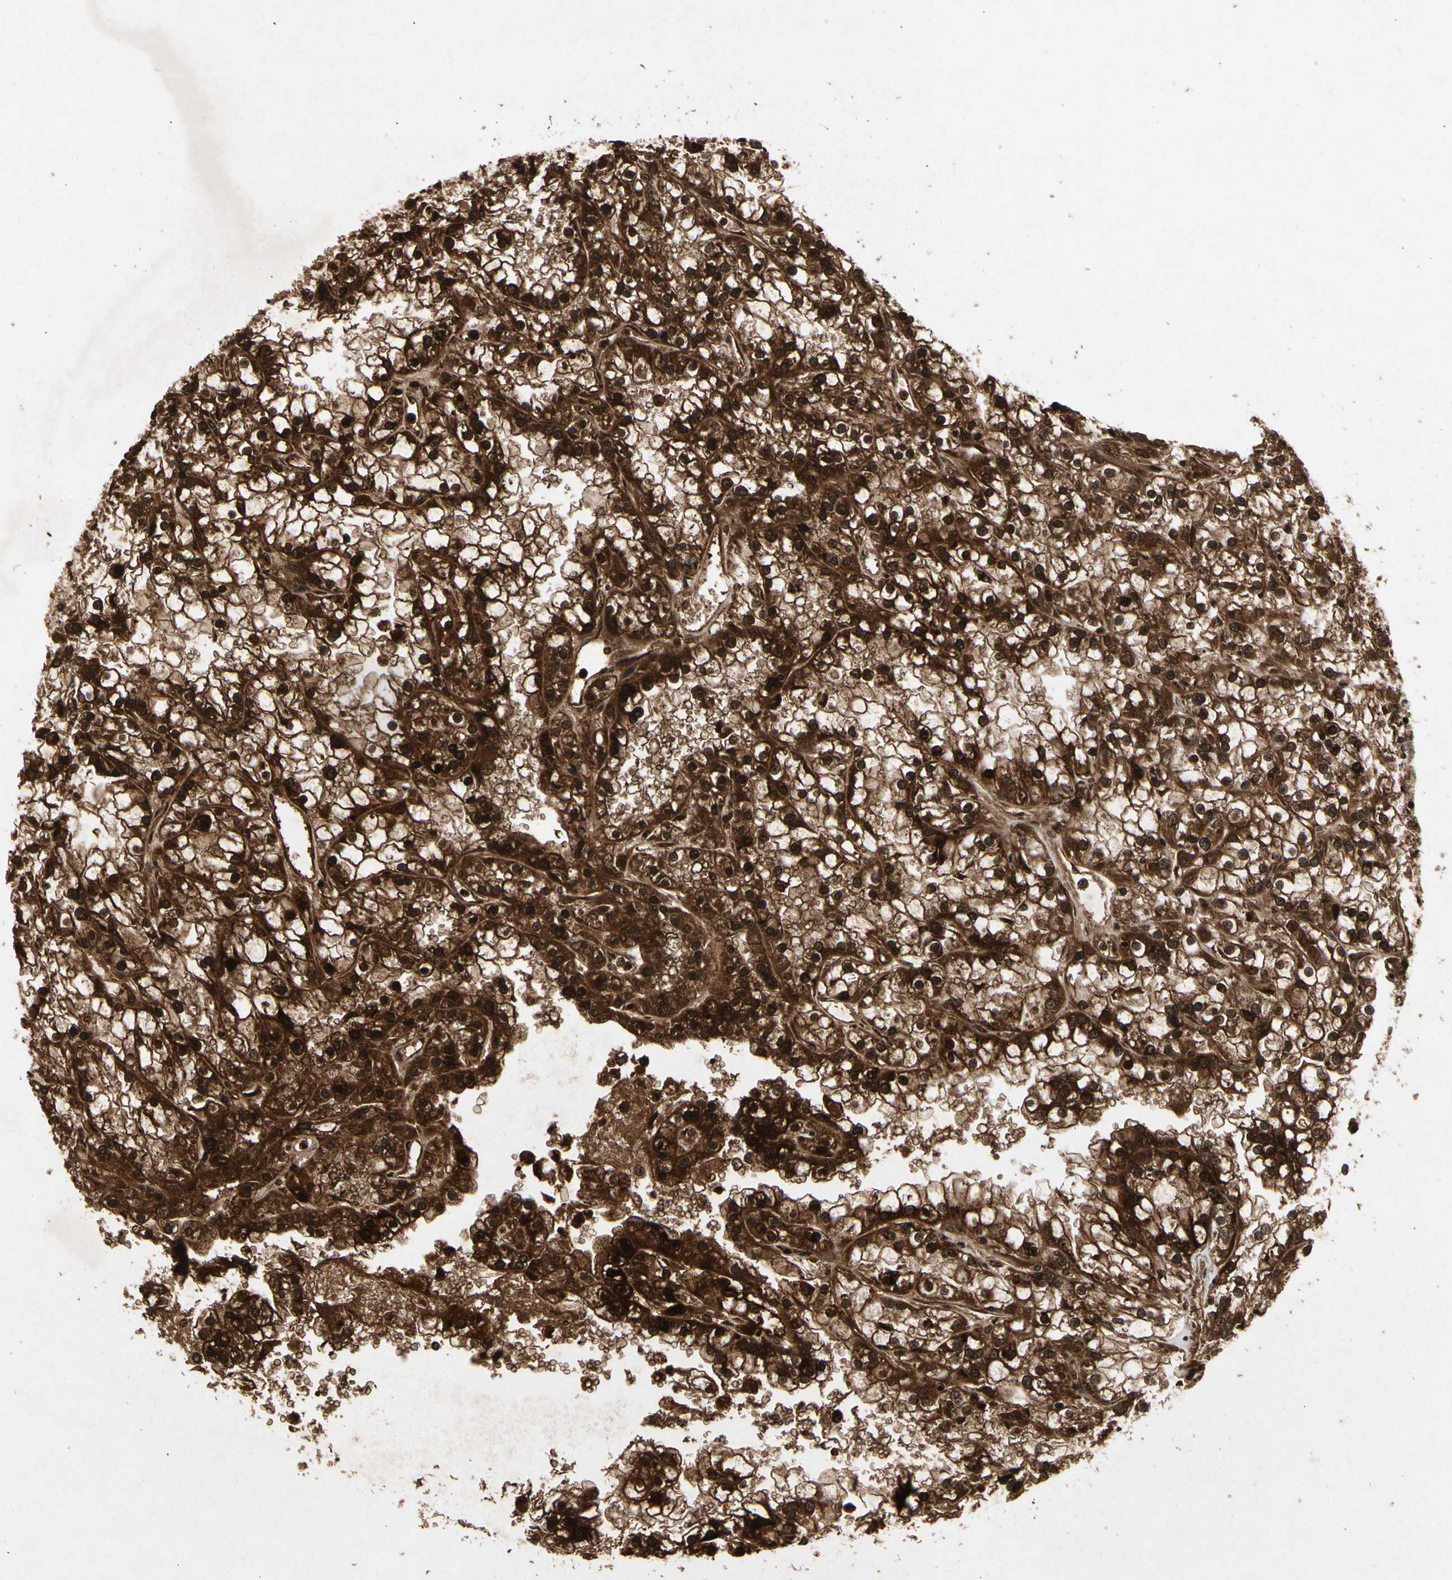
{"staining": {"intensity": "strong", "quantity": ">75%", "location": "cytoplasmic/membranous,nuclear"}, "tissue": "renal cancer", "cell_type": "Tumor cells", "image_type": "cancer", "snomed": [{"axis": "morphology", "description": "Adenocarcinoma, NOS"}, {"axis": "topography", "description": "Kidney"}], "caption": "Strong cytoplasmic/membranous and nuclear protein expression is identified in about >75% of tumor cells in renal adenocarcinoma.", "gene": "GLRX", "patient": {"sex": "female", "age": 52}}